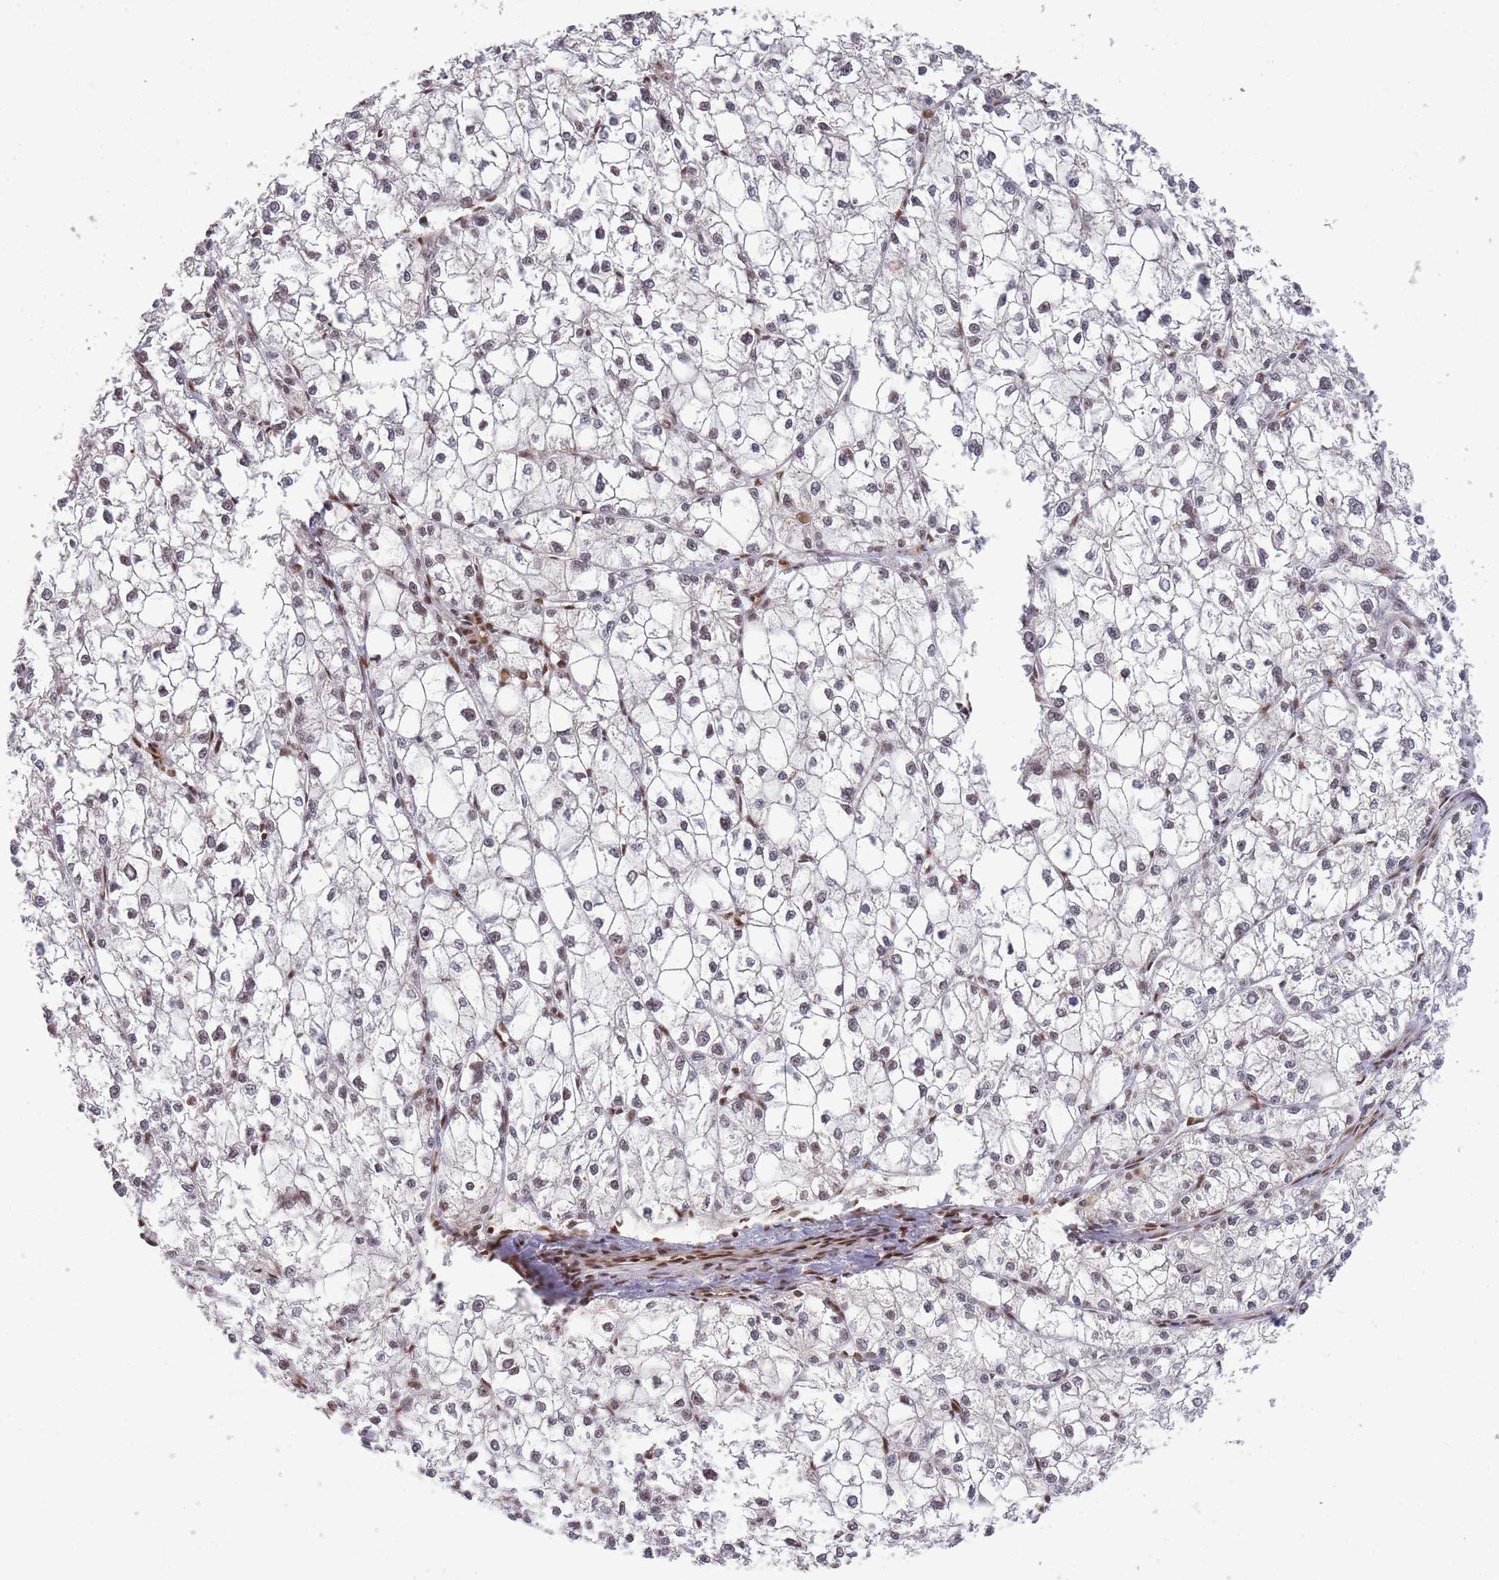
{"staining": {"intensity": "weak", "quantity": ">75%", "location": "nuclear"}, "tissue": "liver cancer", "cell_type": "Tumor cells", "image_type": "cancer", "snomed": [{"axis": "morphology", "description": "Carcinoma, Hepatocellular, NOS"}, {"axis": "topography", "description": "Liver"}], "caption": "The image shows immunohistochemical staining of liver hepatocellular carcinoma. There is weak nuclear expression is present in about >75% of tumor cells.", "gene": "PRKDC", "patient": {"sex": "female", "age": 43}}